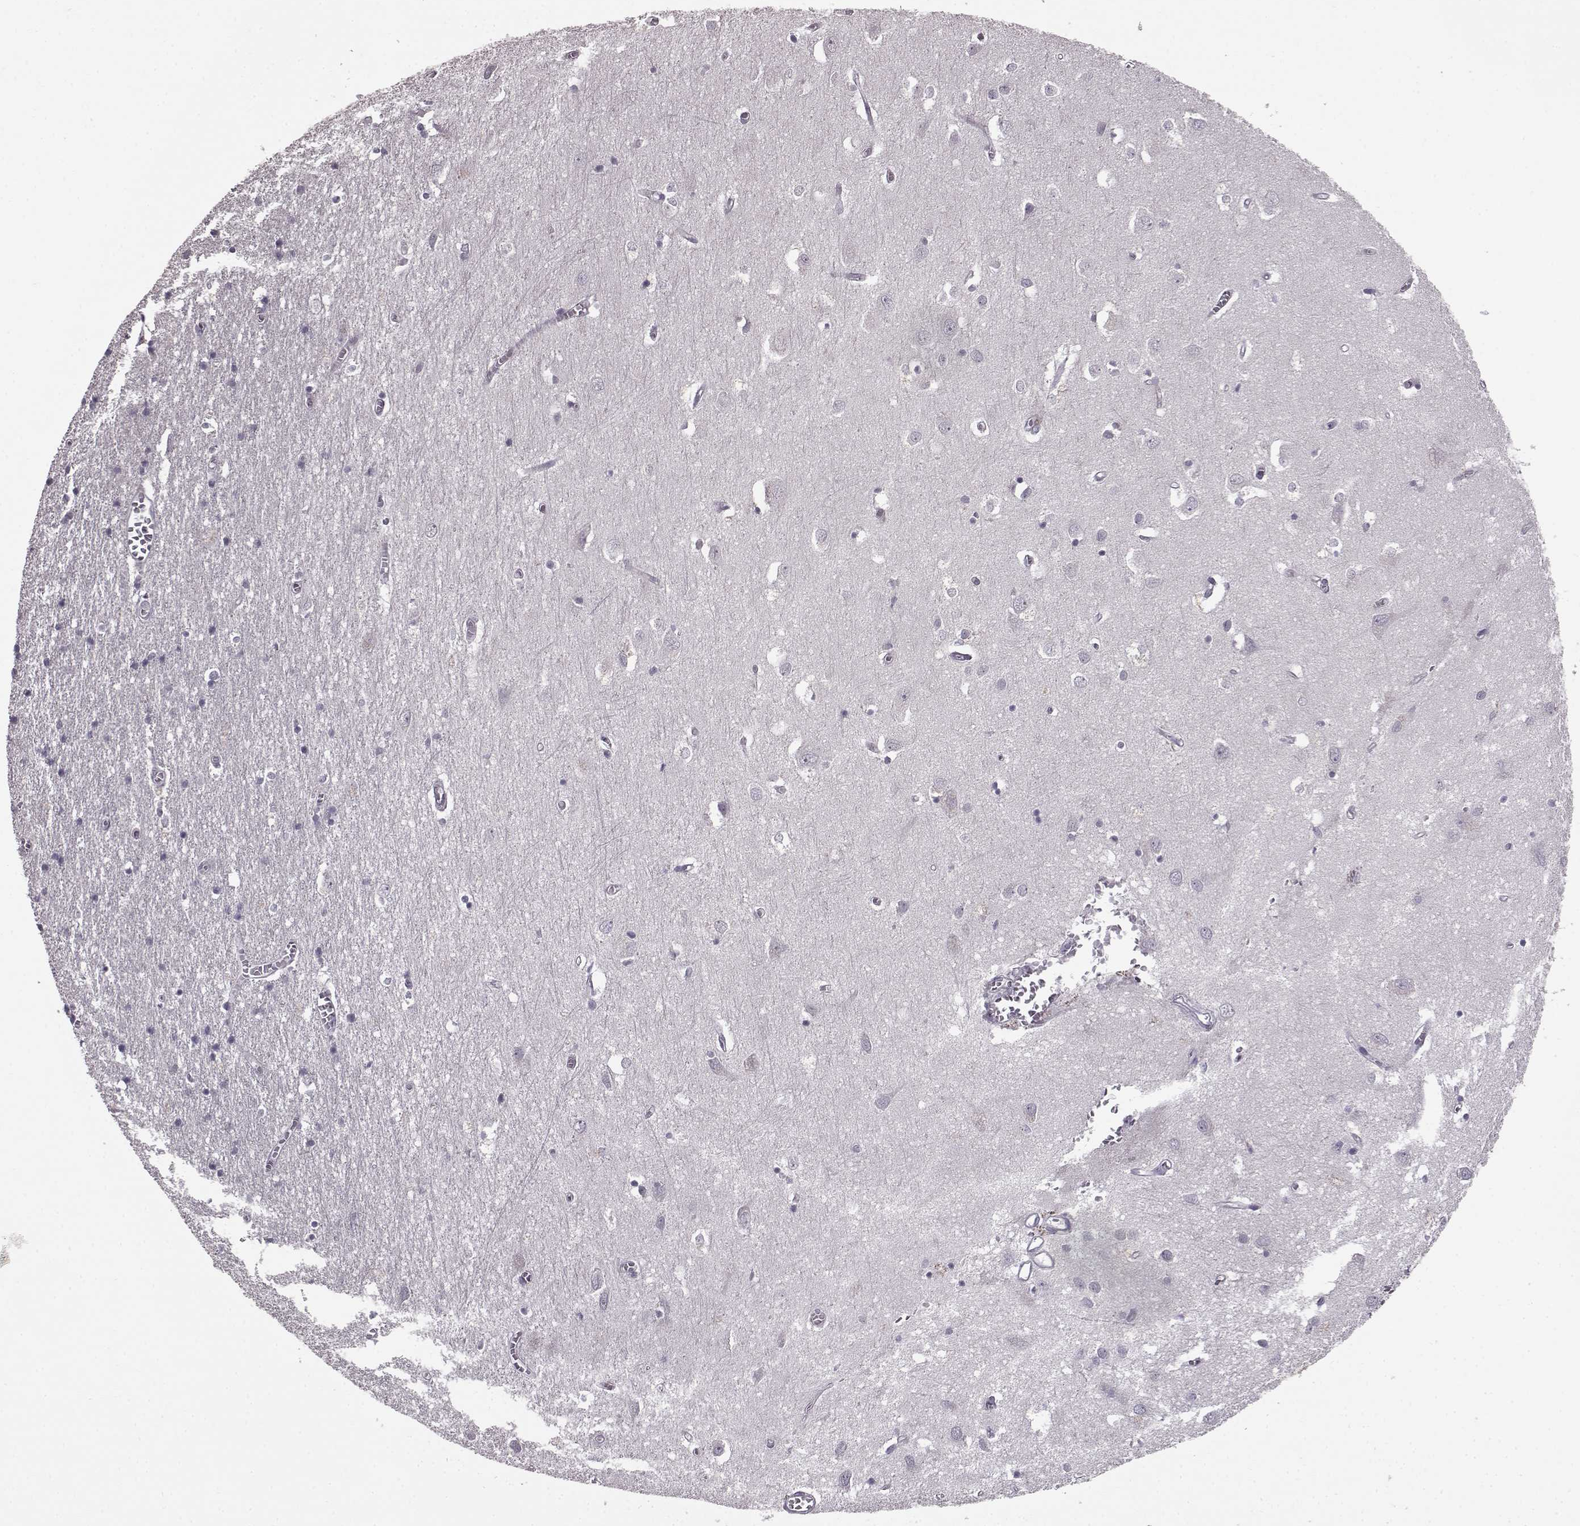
{"staining": {"intensity": "negative", "quantity": "none", "location": "none"}, "tissue": "cerebral cortex", "cell_type": "Endothelial cells", "image_type": "normal", "snomed": [{"axis": "morphology", "description": "Normal tissue, NOS"}, {"axis": "topography", "description": "Cerebral cortex"}], "caption": "DAB immunohistochemical staining of benign cerebral cortex displays no significant staining in endothelial cells. Brightfield microscopy of immunohistochemistry (IHC) stained with DAB (3,3'-diaminobenzidine) (brown) and hematoxylin (blue), captured at high magnification.", "gene": "LHB", "patient": {"sex": "male", "age": 70}}